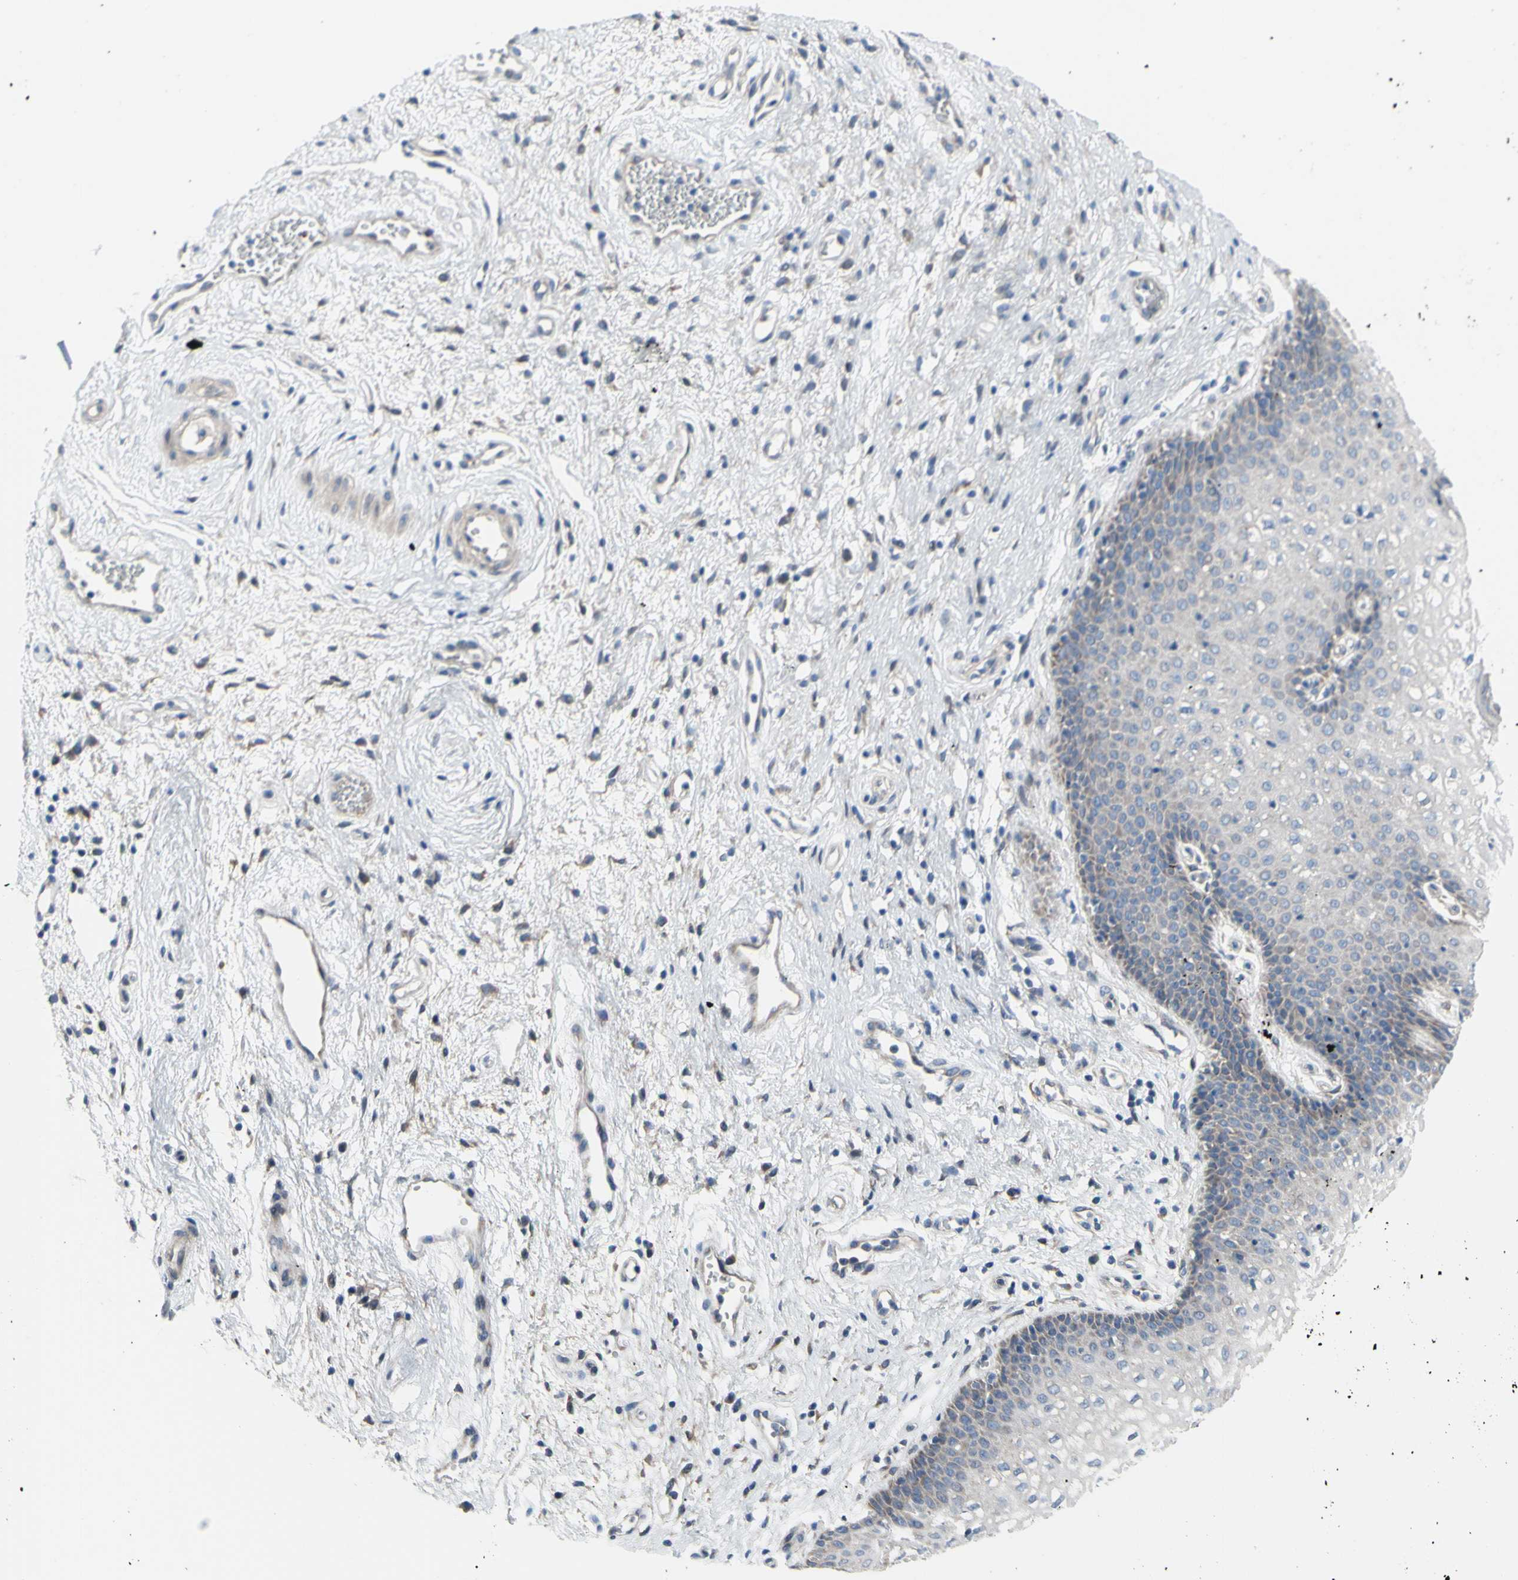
{"staining": {"intensity": "moderate", "quantity": "<25%", "location": "cytoplasmic/membranous"}, "tissue": "vagina", "cell_type": "Squamous epithelial cells", "image_type": "normal", "snomed": [{"axis": "morphology", "description": "Normal tissue, NOS"}, {"axis": "topography", "description": "Vagina"}], "caption": "The micrograph demonstrates a brown stain indicating the presence of a protein in the cytoplasmic/membranous of squamous epithelial cells in vagina.", "gene": "GRAMD2B", "patient": {"sex": "female", "age": 34}}